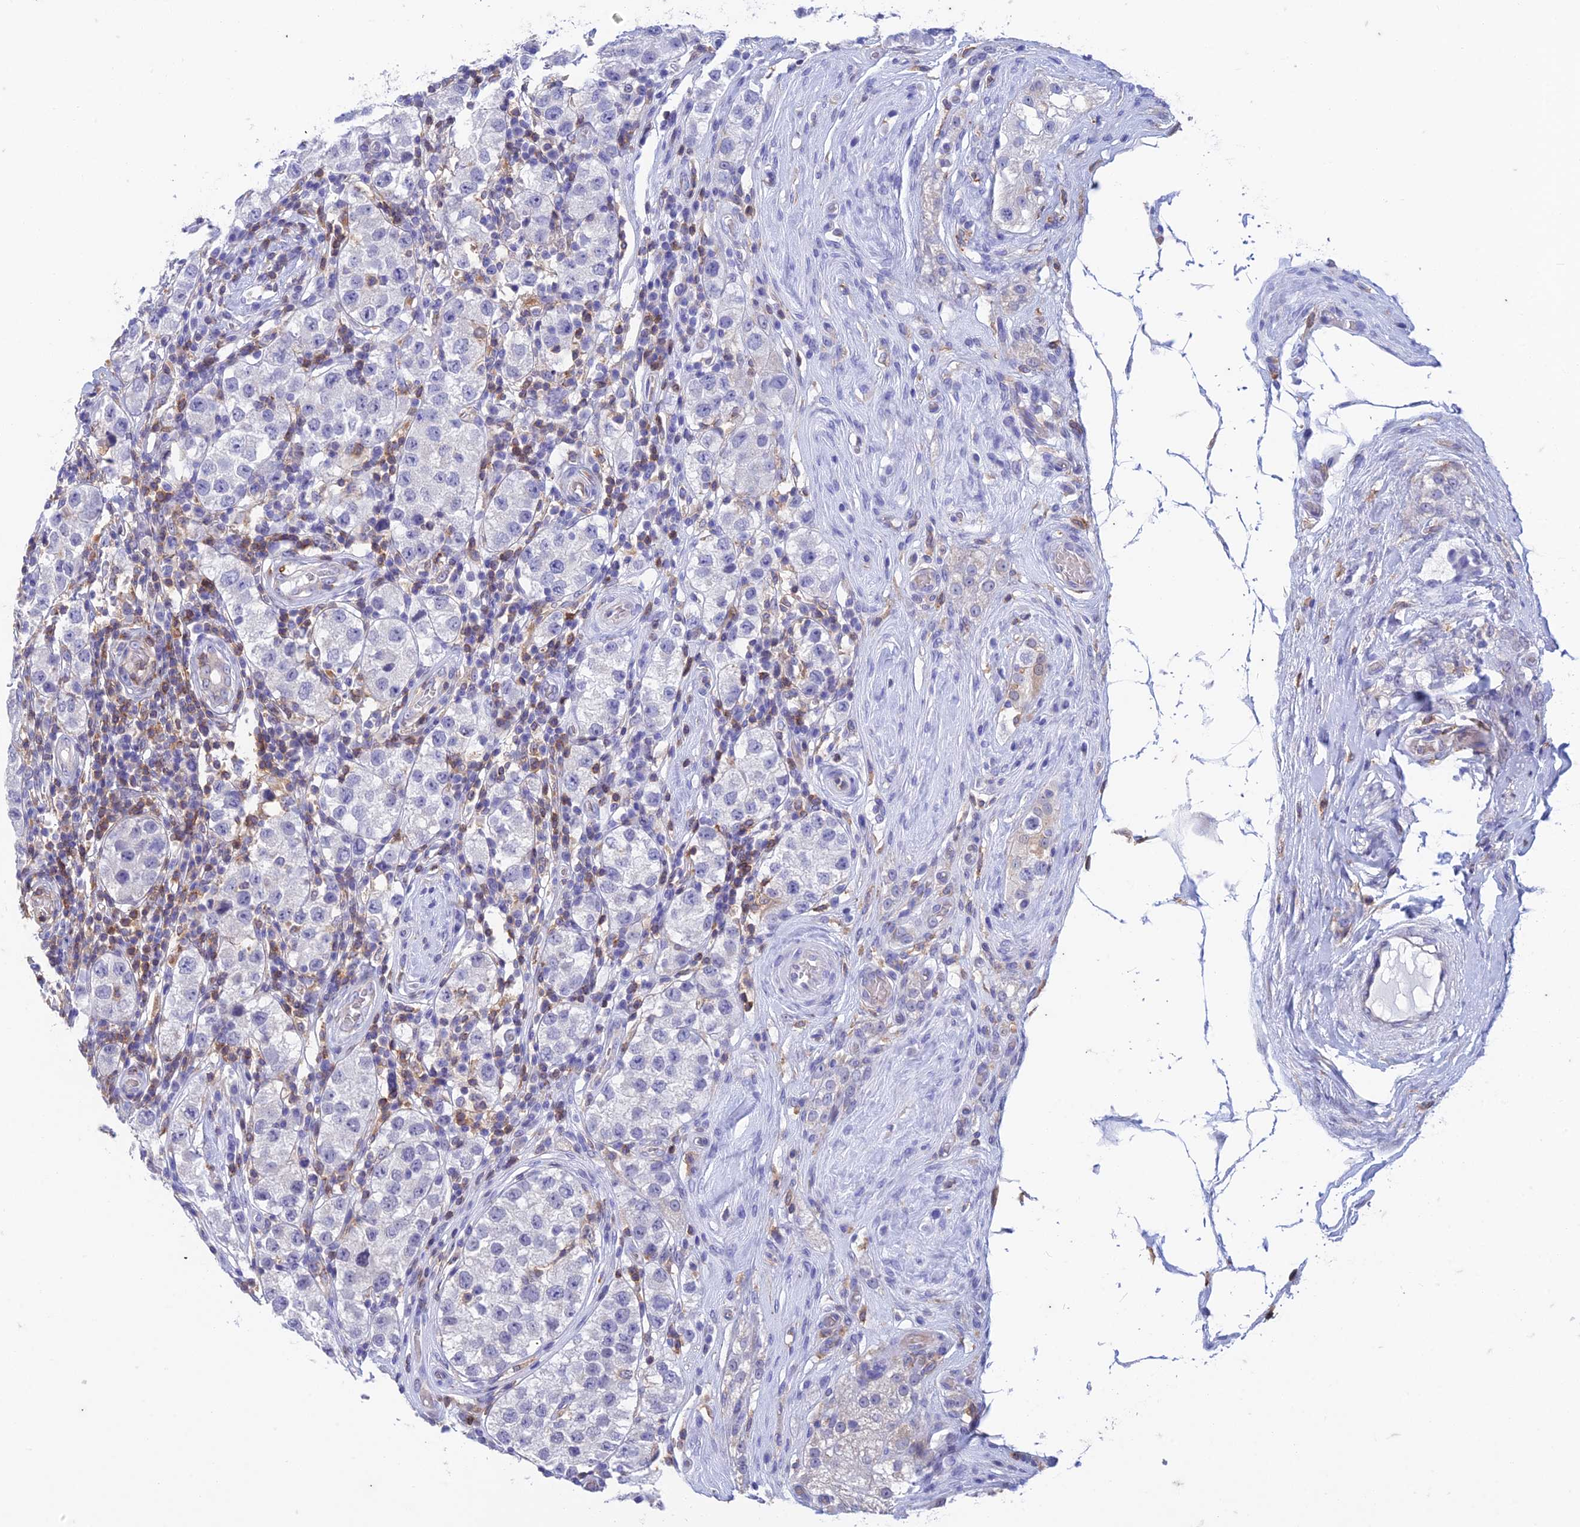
{"staining": {"intensity": "negative", "quantity": "none", "location": "none"}, "tissue": "testis cancer", "cell_type": "Tumor cells", "image_type": "cancer", "snomed": [{"axis": "morphology", "description": "Seminoma, NOS"}, {"axis": "topography", "description": "Testis"}], "caption": "Tumor cells show no significant protein positivity in seminoma (testis). (DAB immunohistochemistry visualized using brightfield microscopy, high magnification).", "gene": "FGF7", "patient": {"sex": "male", "age": 34}}